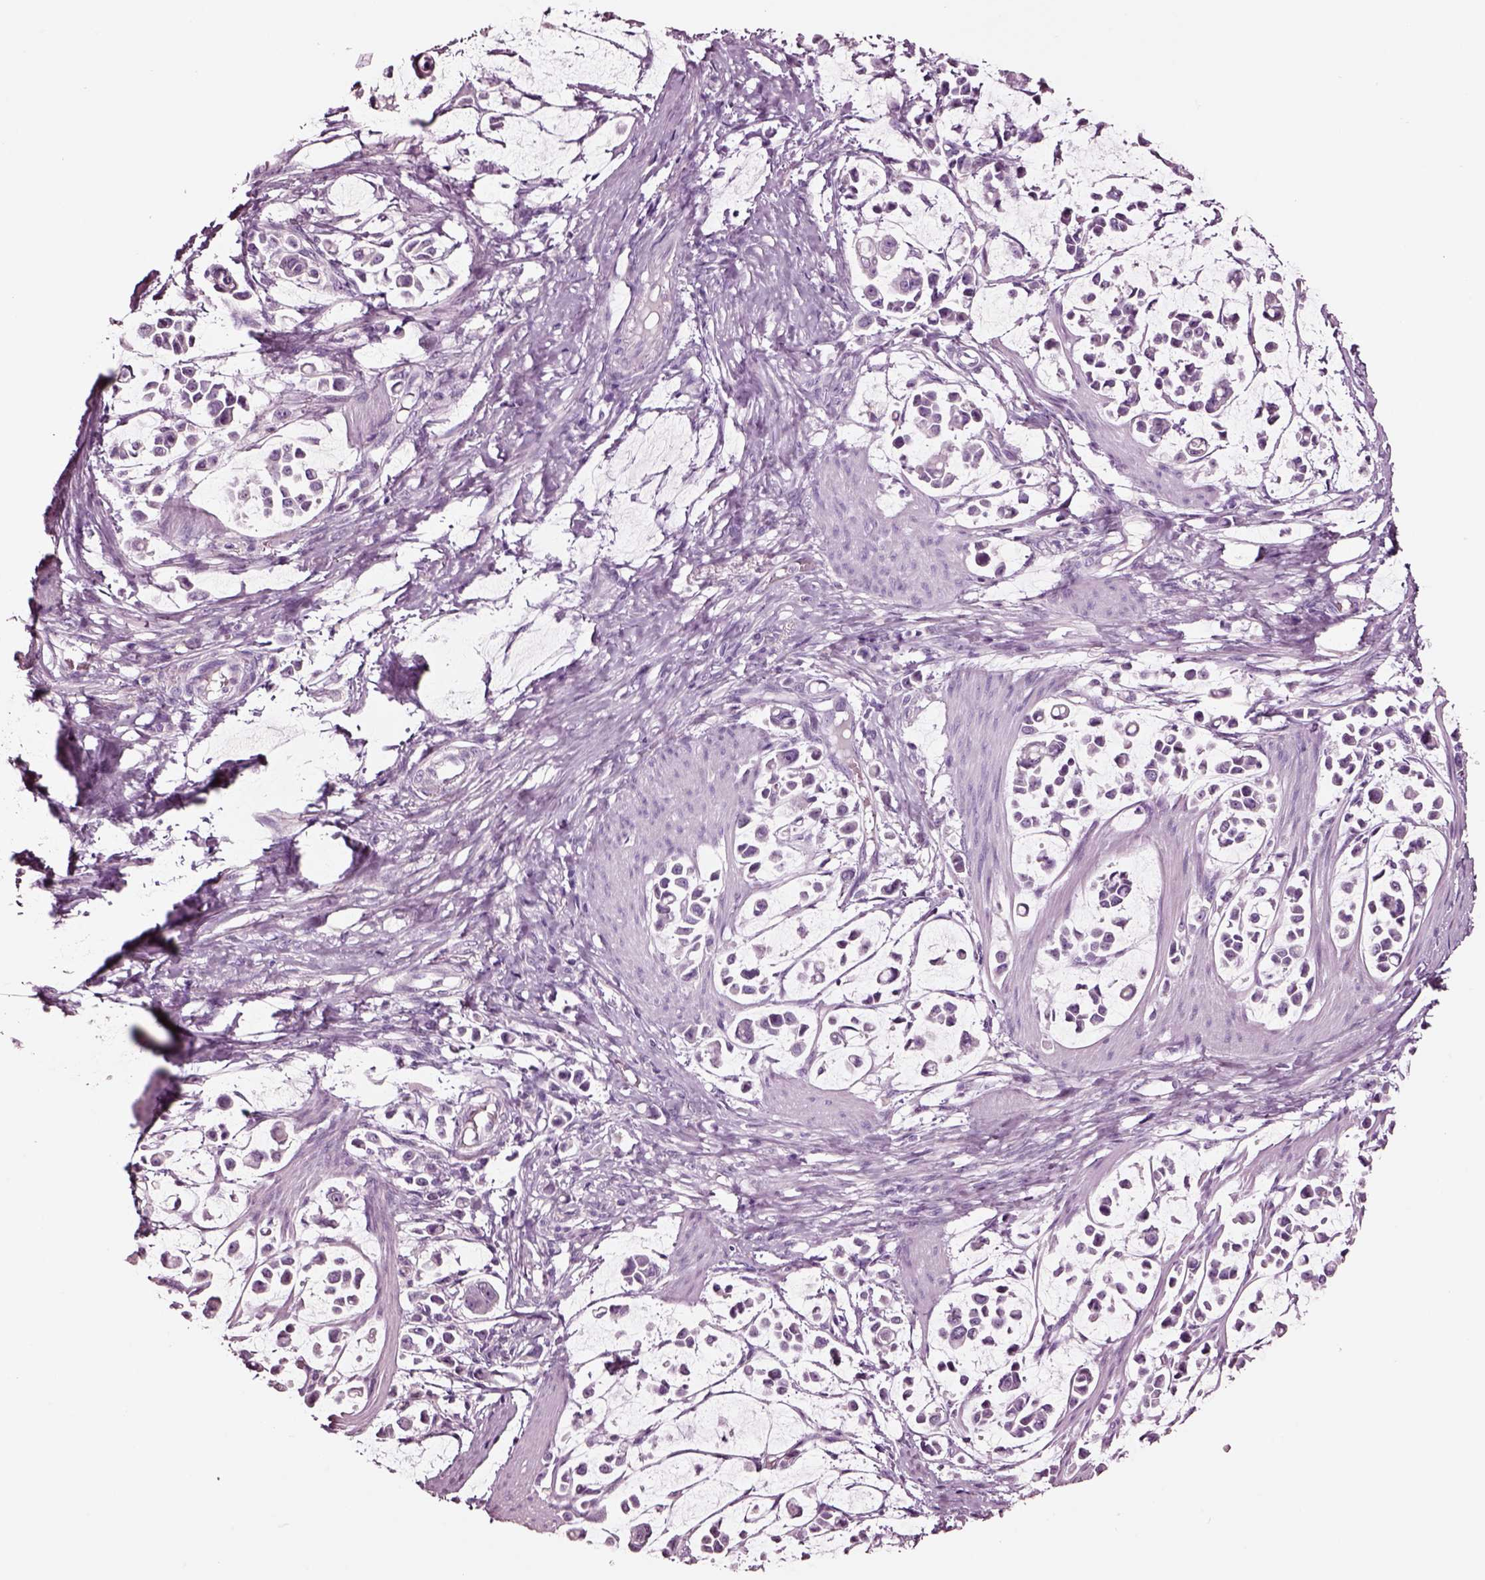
{"staining": {"intensity": "negative", "quantity": "none", "location": "none"}, "tissue": "stomach cancer", "cell_type": "Tumor cells", "image_type": "cancer", "snomed": [{"axis": "morphology", "description": "Adenocarcinoma, NOS"}, {"axis": "topography", "description": "Stomach"}], "caption": "High magnification brightfield microscopy of stomach cancer stained with DAB (brown) and counterstained with hematoxylin (blue): tumor cells show no significant staining.", "gene": "NMRK2", "patient": {"sex": "male", "age": 82}}